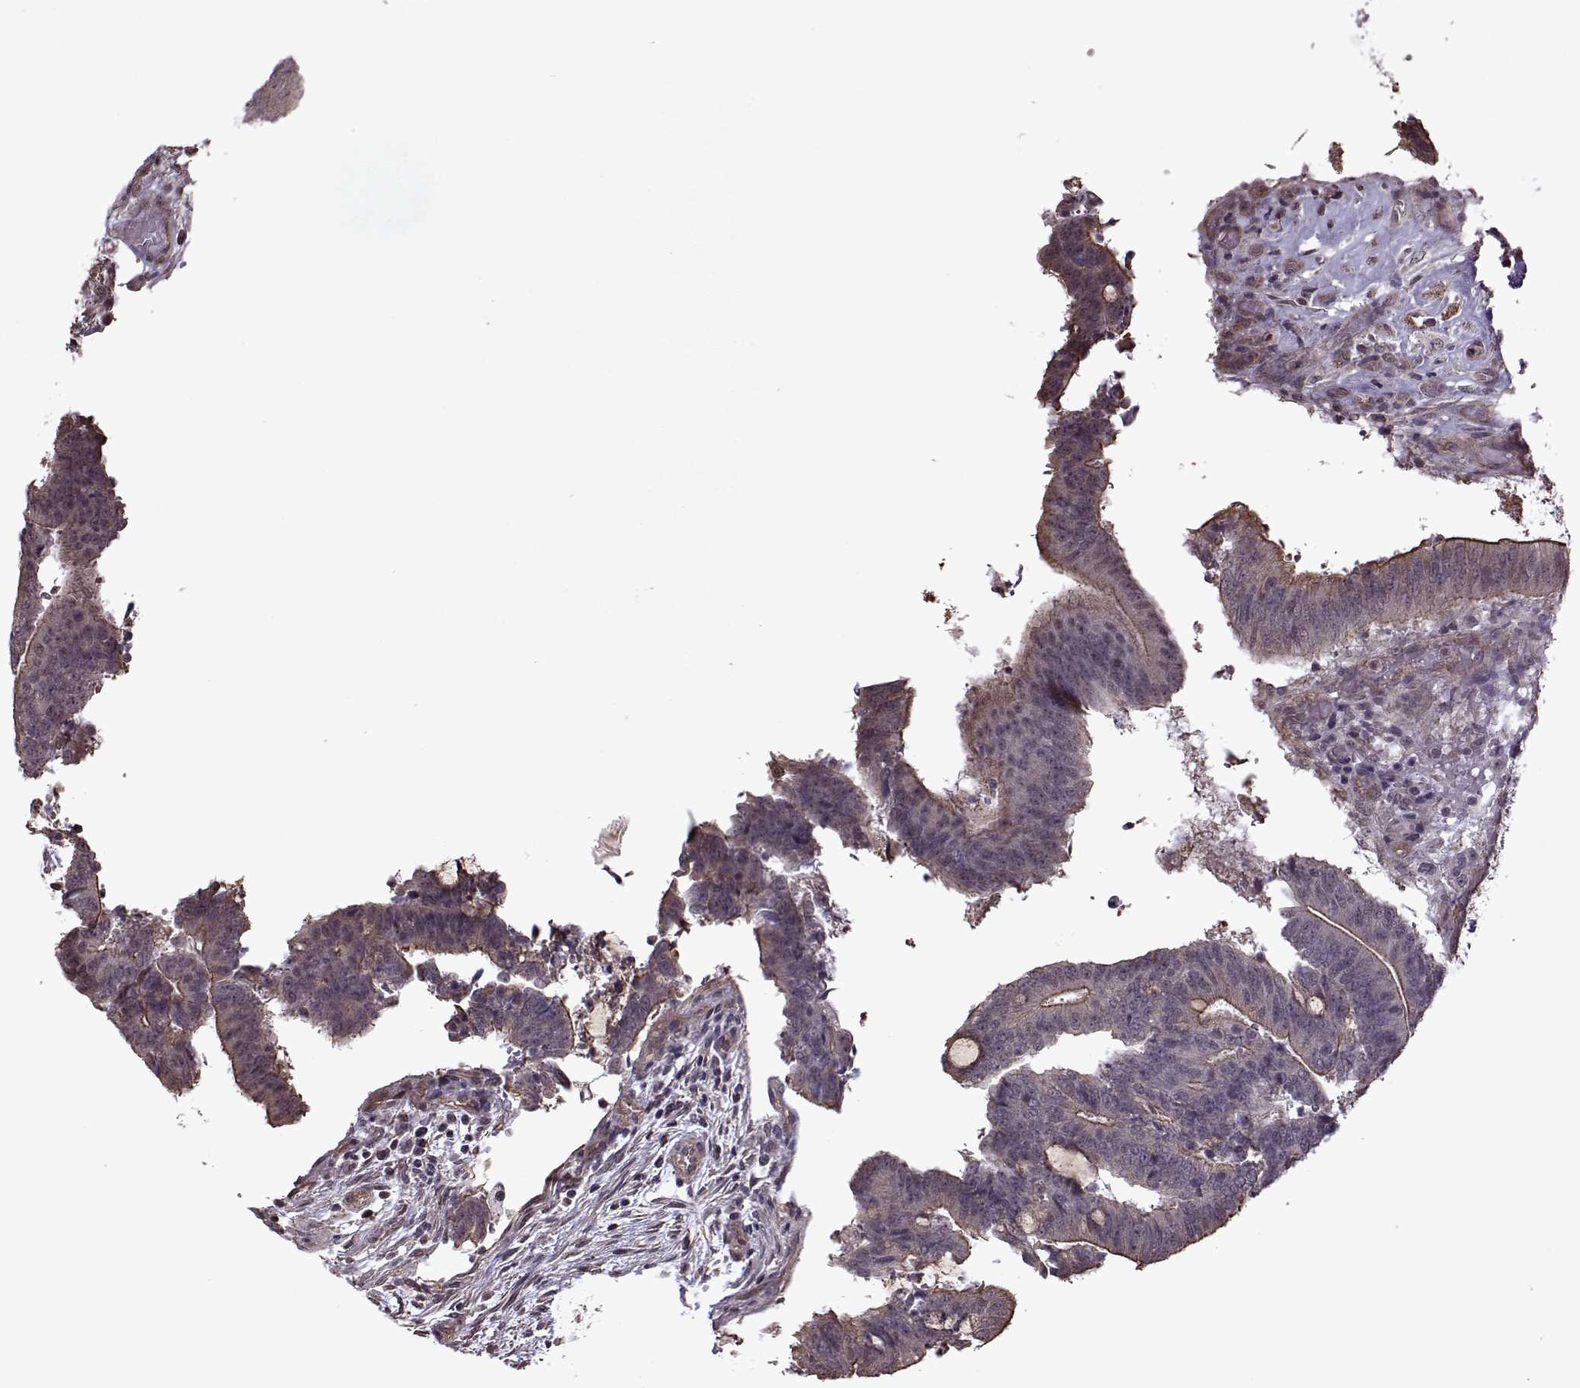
{"staining": {"intensity": "moderate", "quantity": "<25%", "location": "cytoplasmic/membranous"}, "tissue": "colorectal cancer", "cell_type": "Tumor cells", "image_type": "cancer", "snomed": [{"axis": "morphology", "description": "Adenocarcinoma, NOS"}, {"axis": "topography", "description": "Colon"}], "caption": "Moderate cytoplasmic/membranous positivity for a protein is present in approximately <25% of tumor cells of colorectal adenocarcinoma using immunohistochemistry (IHC).", "gene": "KRT9", "patient": {"sex": "female", "age": 43}}